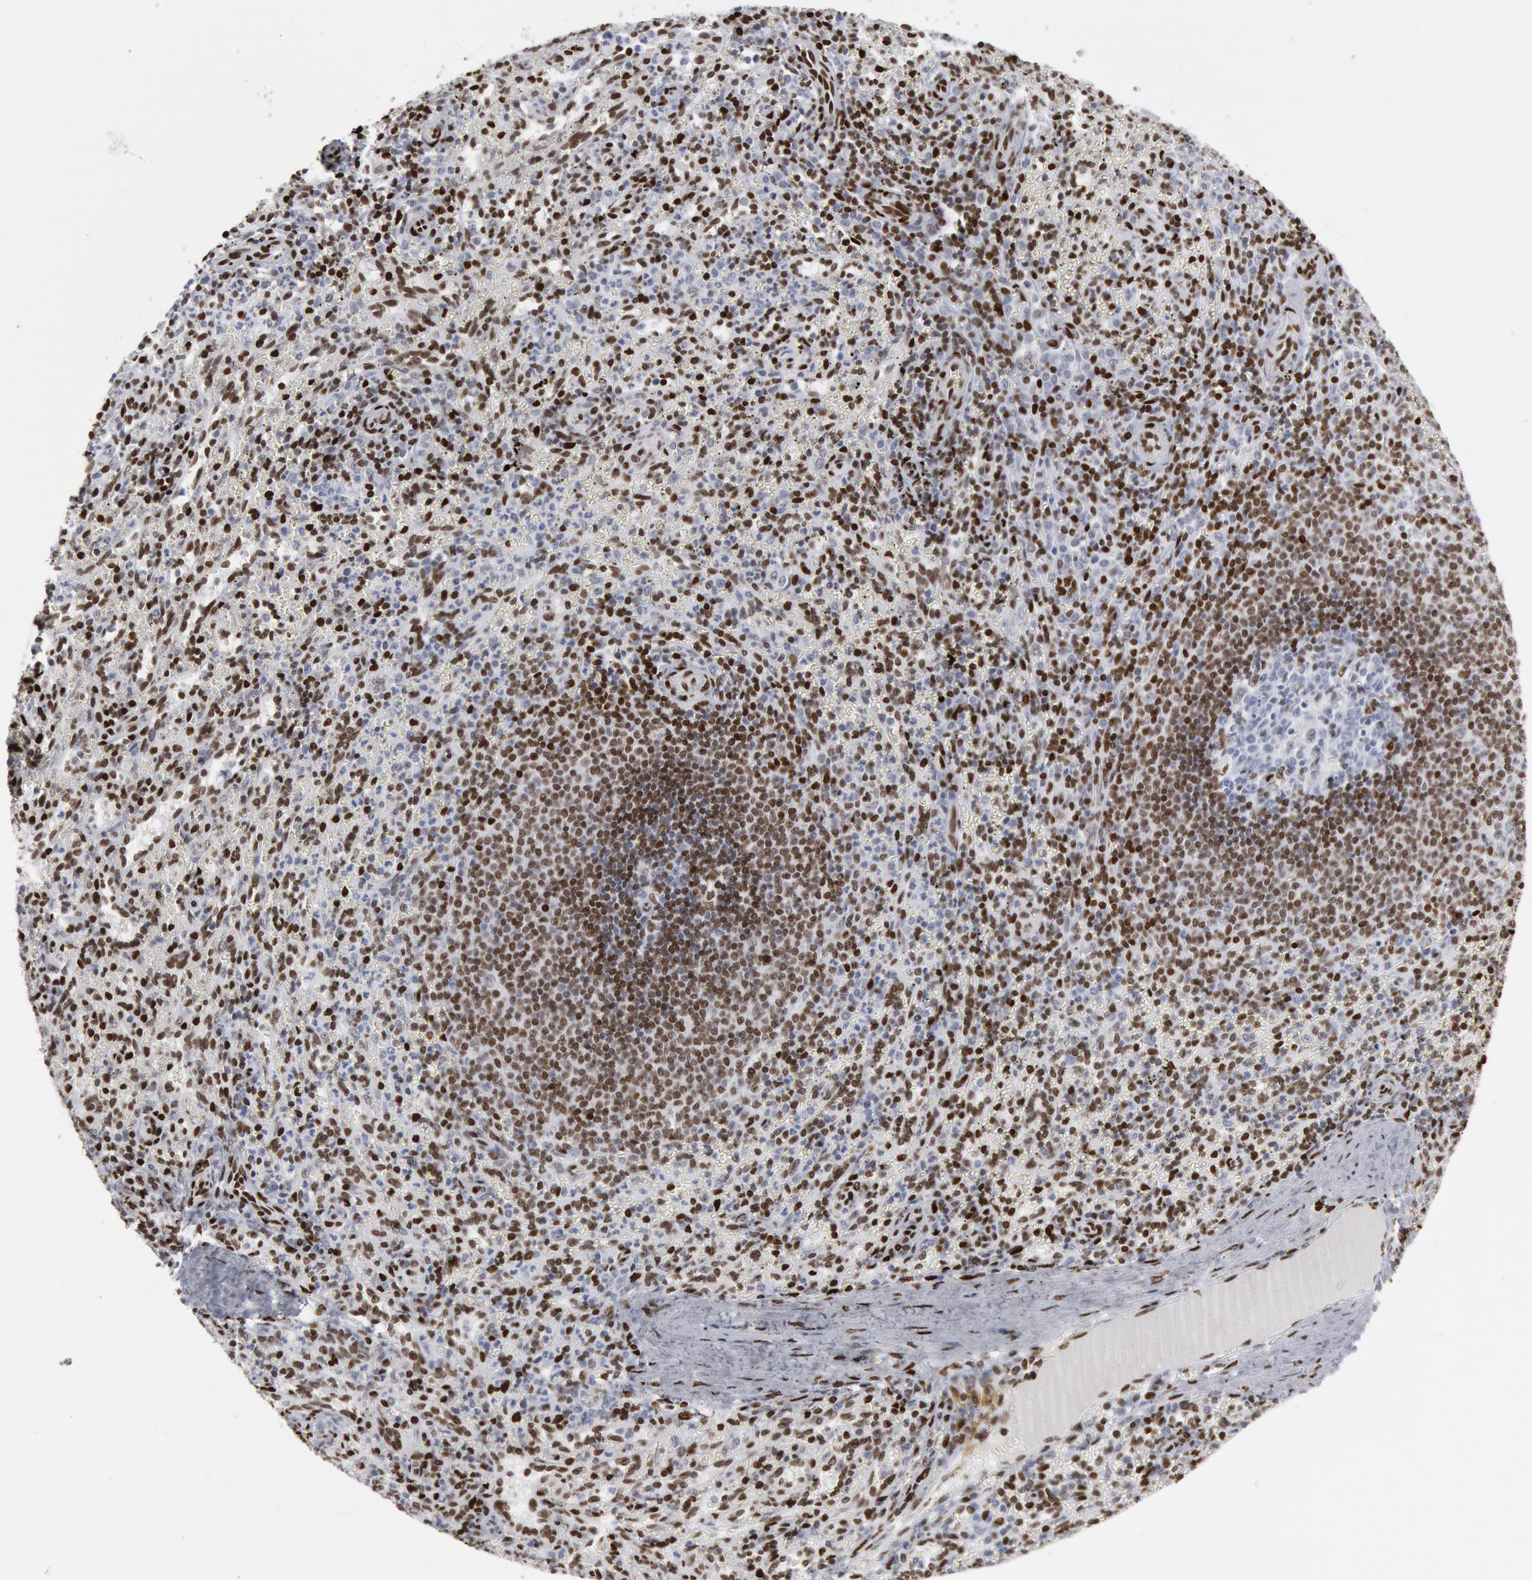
{"staining": {"intensity": "moderate", "quantity": "25%-75%", "location": "nuclear"}, "tissue": "spleen", "cell_type": "Cells in red pulp", "image_type": "normal", "snomed": [{"axis": "morphology", "description": "Normal tissue, NOS"}, {"axis": "topography", "description": "Spleen"}], "caption": "An immunohistochemistry photomicrograph of unremarkable tissue is shown. Protein staining in brown shows moderate nuclear positivity in spleen within cells in red pulp.", "gene": "MECP2", "patient": {"sex": "female", "age": 10}}